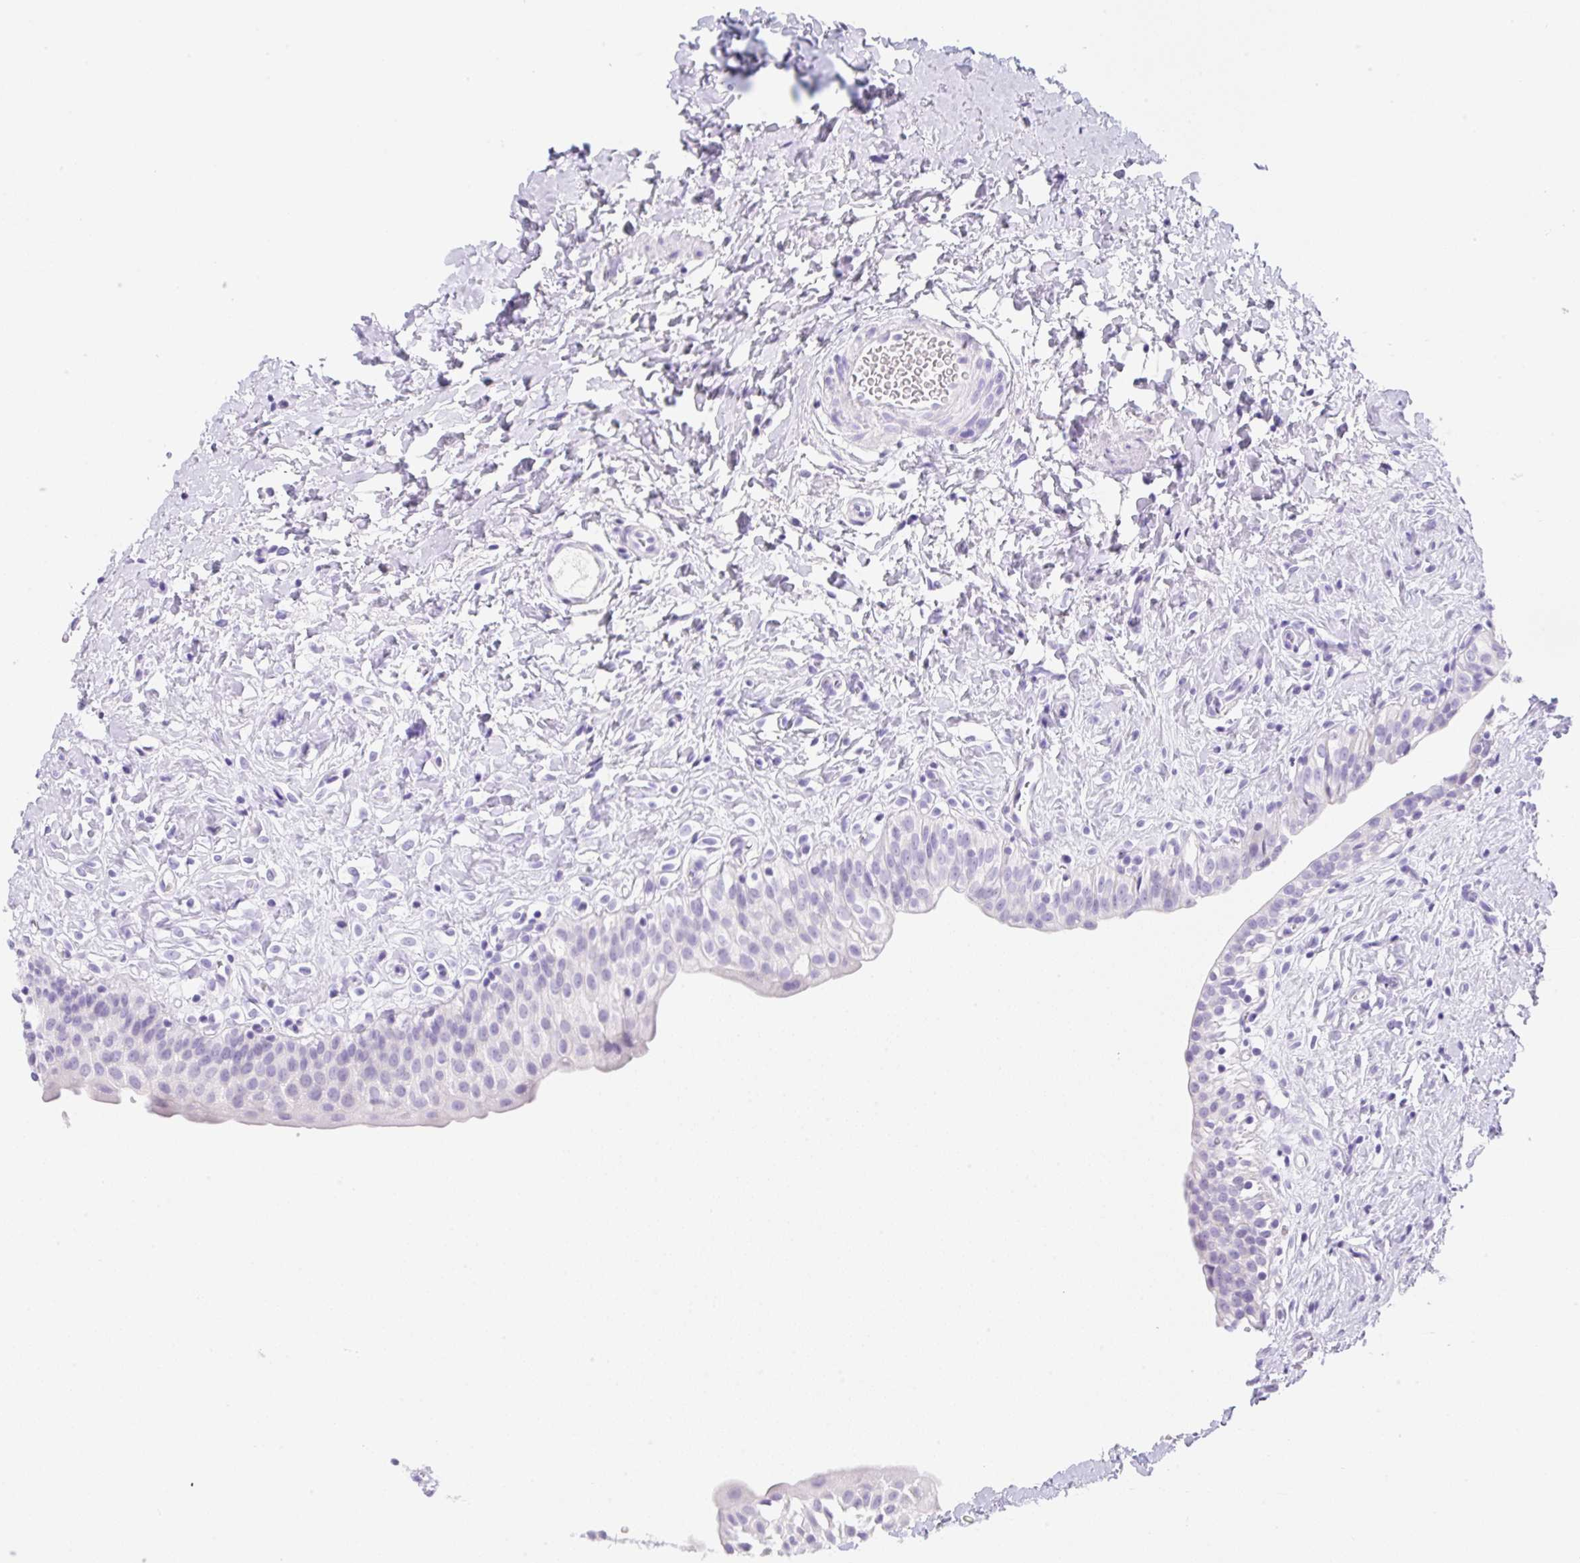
{"staining": {"intensity": "negative", "quantity": "none", "location": "none"}, "tissue": "urinary bladder", "cell_type": "Urothelial cells", "image_type": "normal", "snomed": [{"axis": "morphology", "description": "Normal tissue, NOS"}, {"axis": "topography", "description": "Urinary bladder"}], "caption": "High magnification brightfield microscopy of benign urinary bladder stained with DAB (3,3'-diaminobenzidine) (brown) and counterstained with hematoxylin (blue): urothelial cells show no significant positivity. (DAB immunohistochemistry with hematoxylin counter stain).", "gene": "KLK8", "patient": {"sex": "male", "age": 51}}